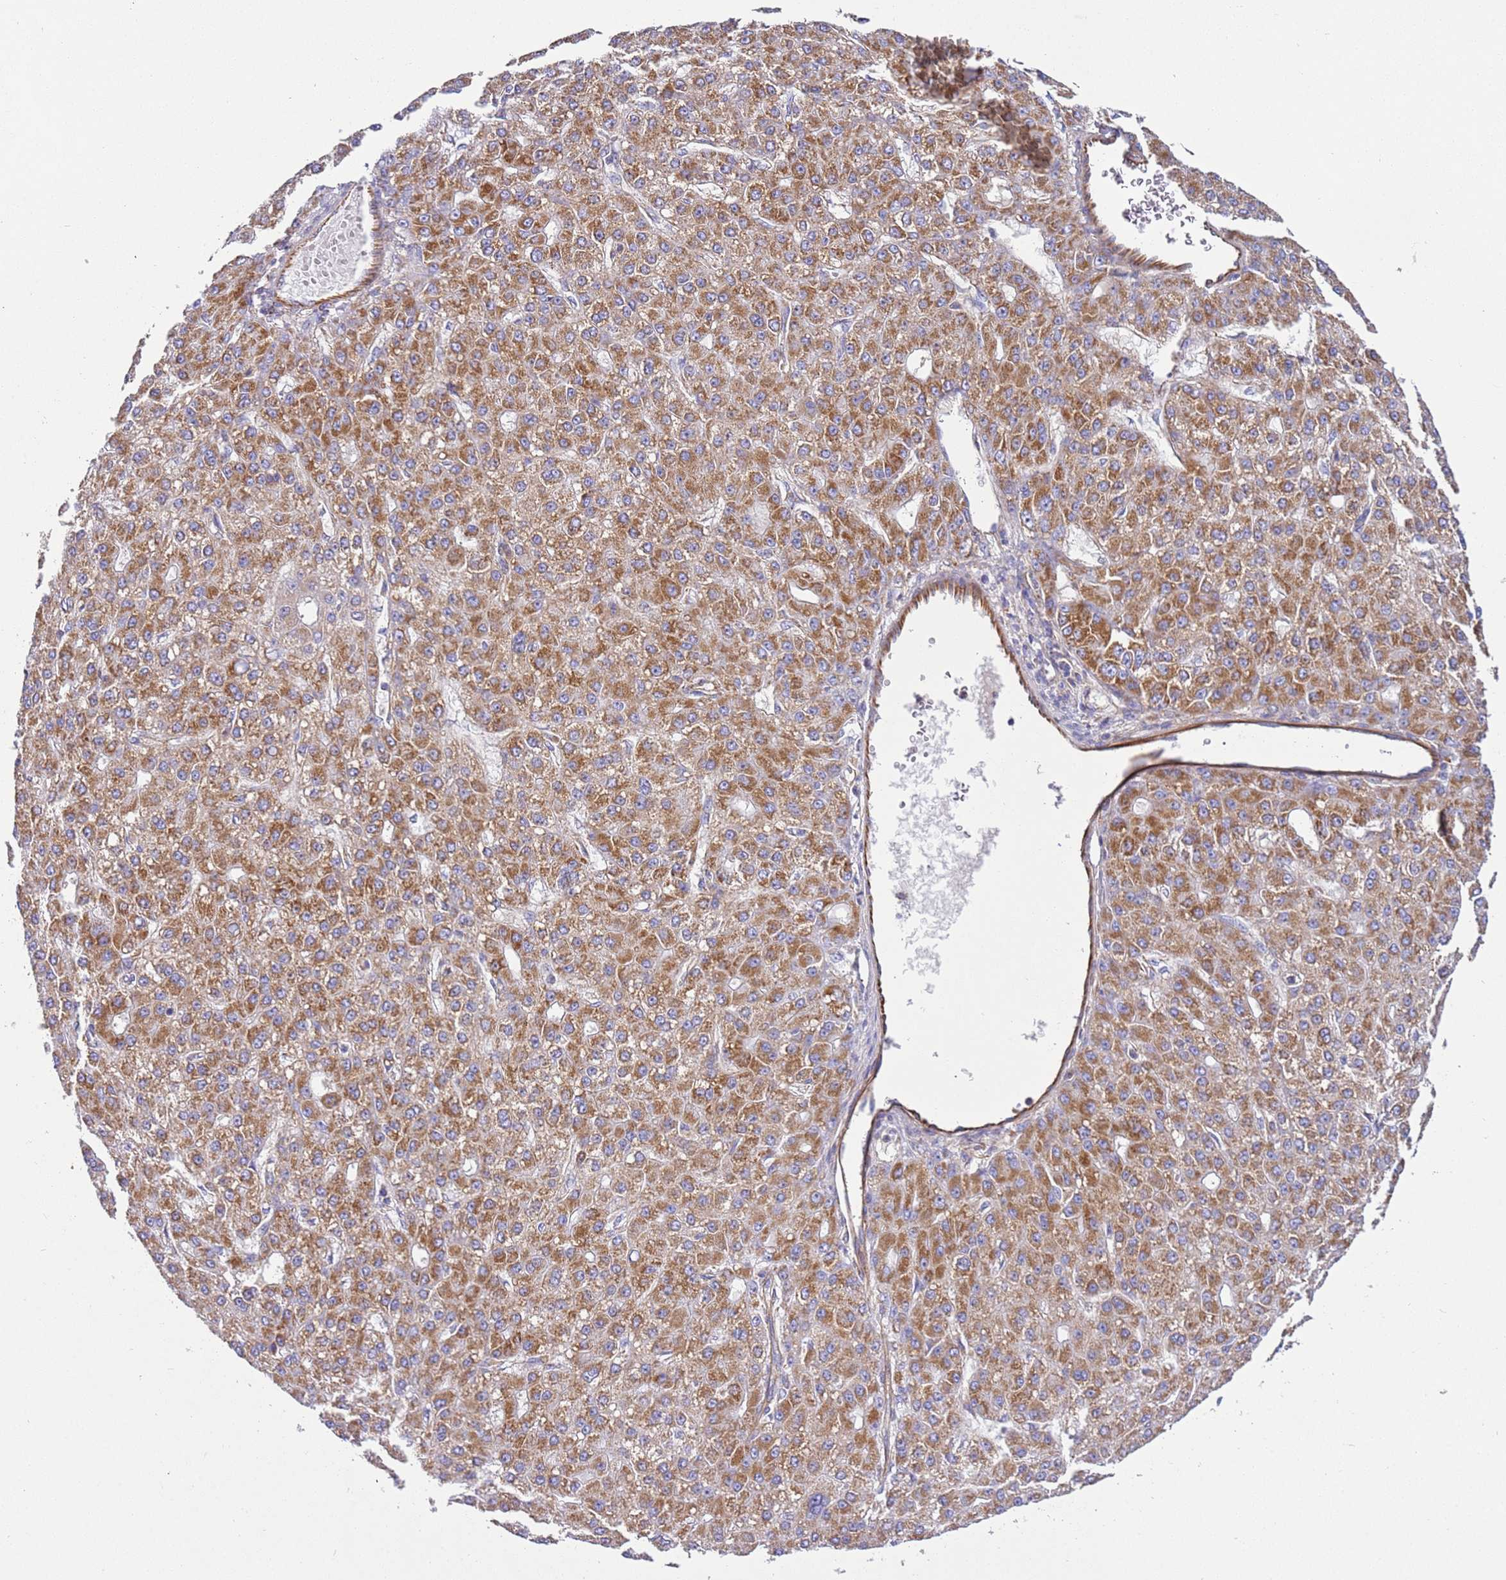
{"staining": {"intensity": "moderate", "quantity": ">75%", "location": "cytoplasmic/membranous"}, "tissue": "liver cancer", "cell_type": "Tumor cells", "image_type": "cancer", "snomed": [{"axis": "morphology", "description": "Carcinoma, Hepatocellular, NOS"}, {"axis": "topography", "description": "Liver"}], "caption": "A high-resolution histopathology image shows immunohistochemistry staining of hepatocellular carcinoma (liver), which displays moderate cytoplasmic/membranous positivity in about >75% of tumor cells.", "gene": "MRPL20", "patient": {"sex": "male", "age": 67}}